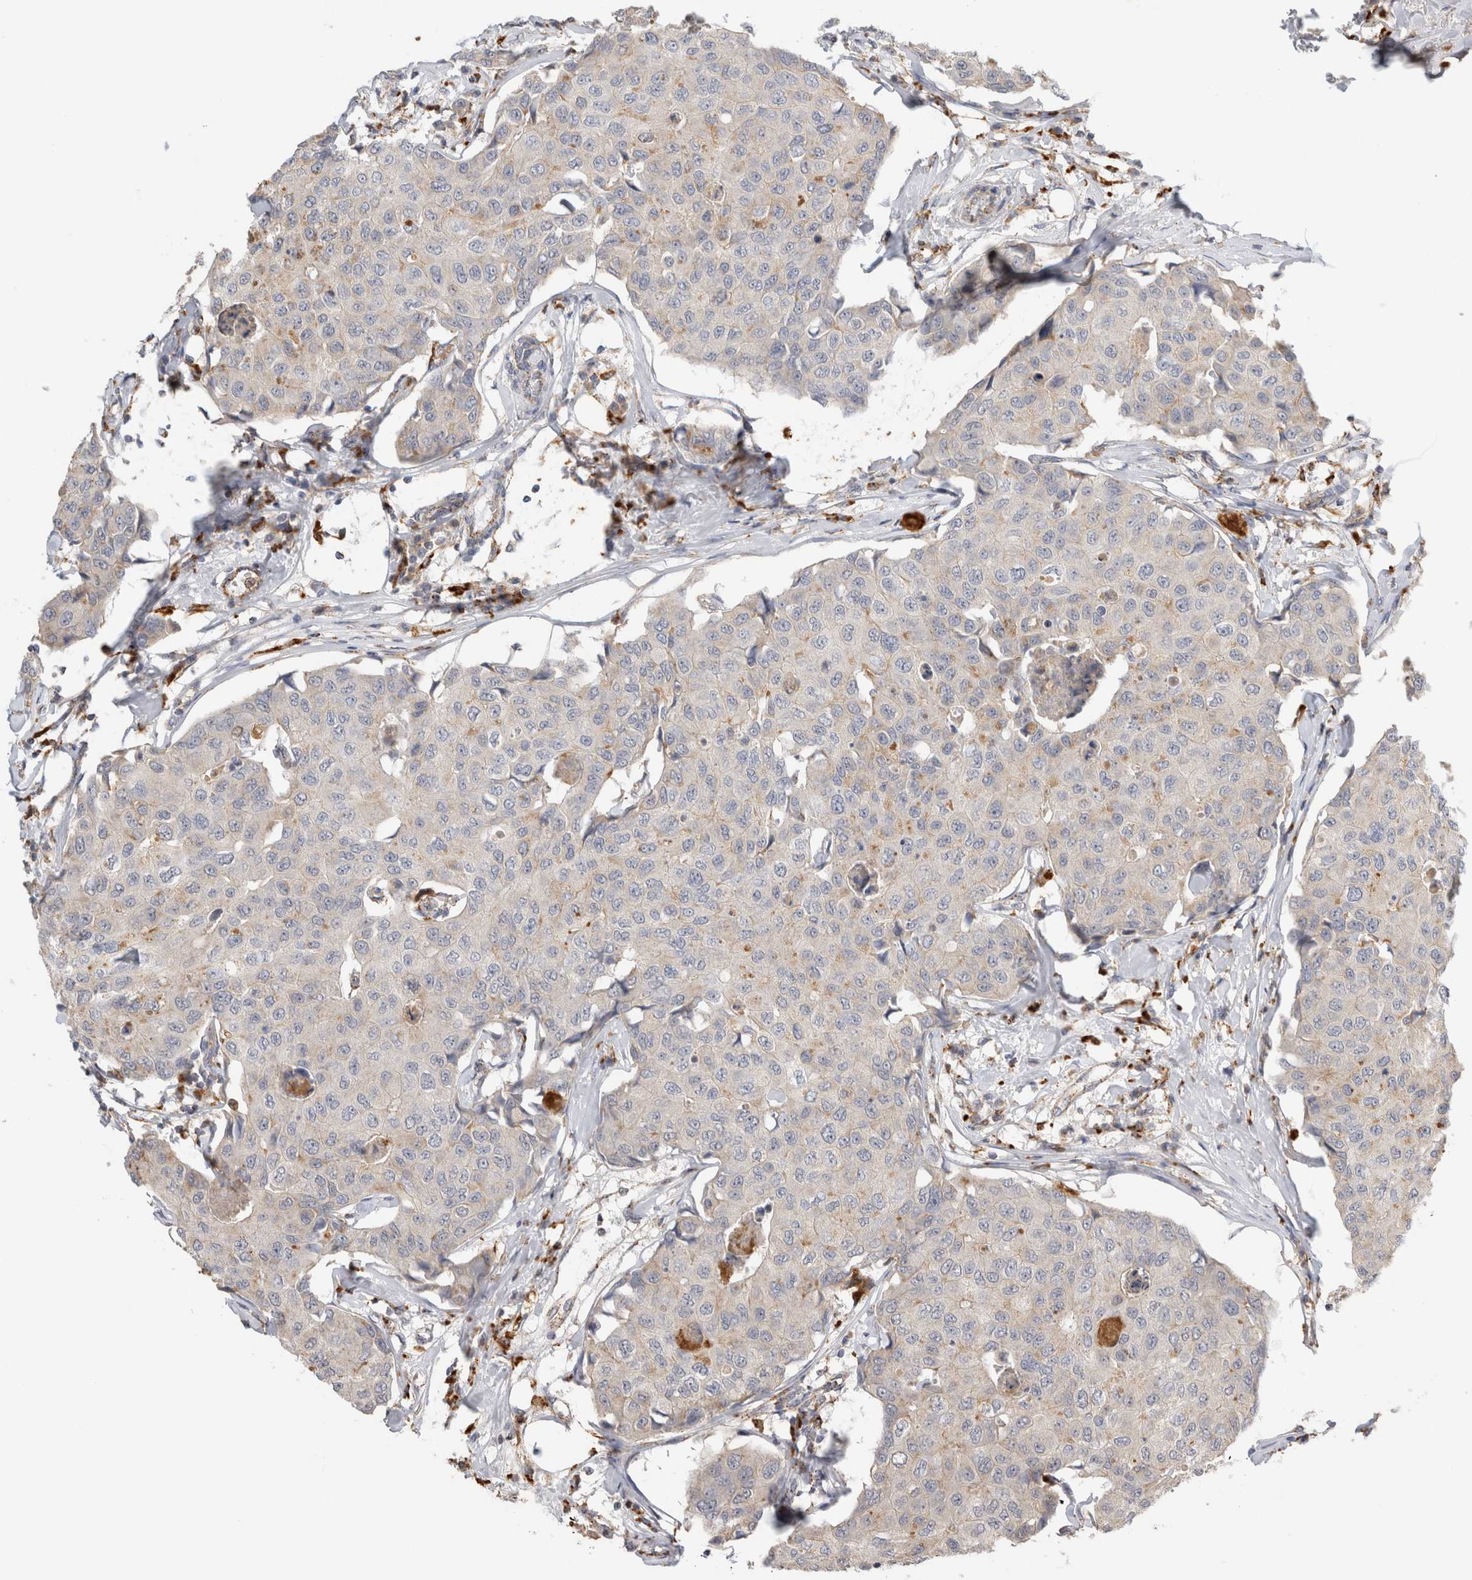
{"staining": {"intensity": "weak", "quantity": "<25%", "location": "cytoplasmic/membranous"}, "tissue": "breast cancer", "cell_type": "Tumor cells", "image_type": "cancer", "snomed": [{"axis": "morphology", "description": "Duct carcinoma"}, {"axis": "topography", "description": "Breast"}], "caption": "An image of human infiltrating ductal carcinoma (breast) is negative for staining in tumor cells. (DAB (3,3'-diaminobenzidine) IHC, high magnification).", "gene": "GNS", "patient": {"sex": "female", "age": 80}}